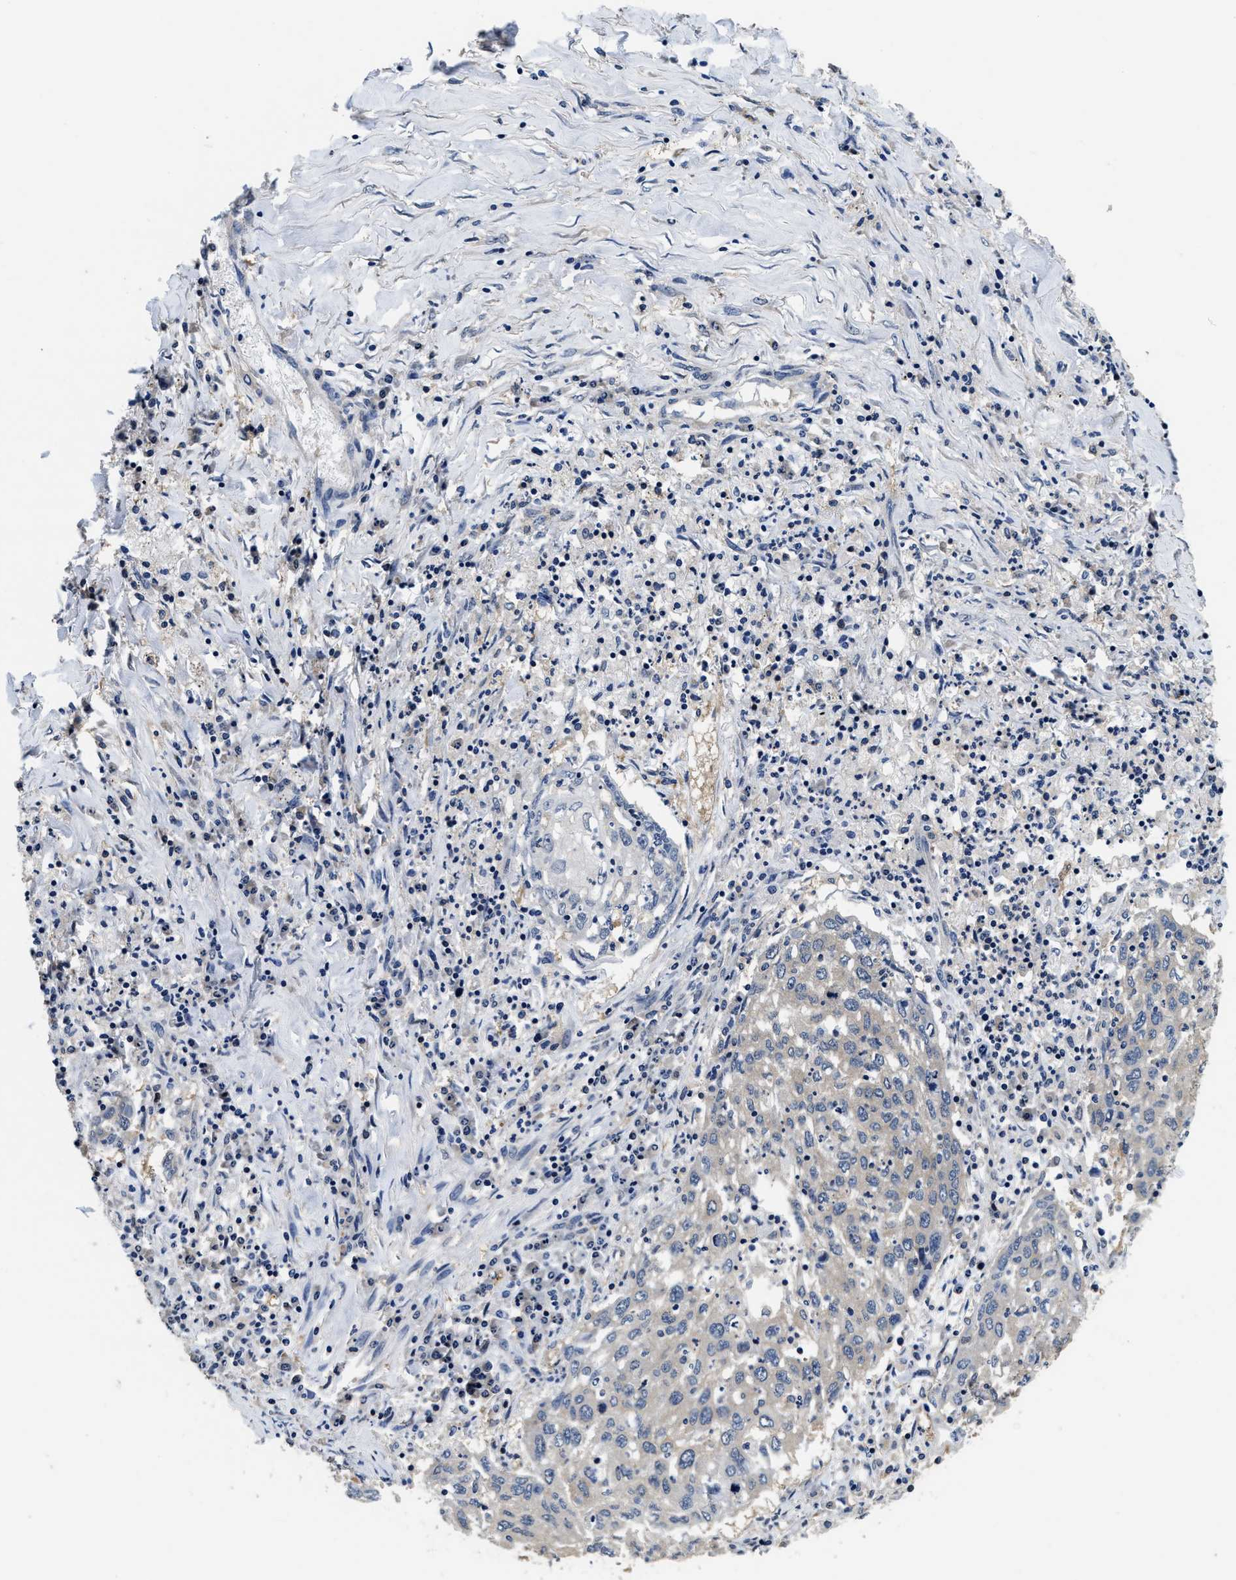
{"staining": {"intensity": "negative", "quantity": "none", "location": "none"}, "tissue": "lung cancer", "cell_type": "Tumor cells", "image_type": "cancer", "snomed": [{"axis": "morphology", "description": "Squamous cell carcinoma, NOS"}, {"axis": "topography", "description": "Lung"}], "caption": "Immunohistochemical staining of lung cancer reveals no significant expression in tumor cells. The staining was performed using DAB (3,3'-diaminobenzidine) to visualize the protein expression in brown, while the nuclei were stained in blue with hematoxylin (Magnification: 20x).", "gene": "PHPT1", "patient": {"sex": "female", "age": 63}}